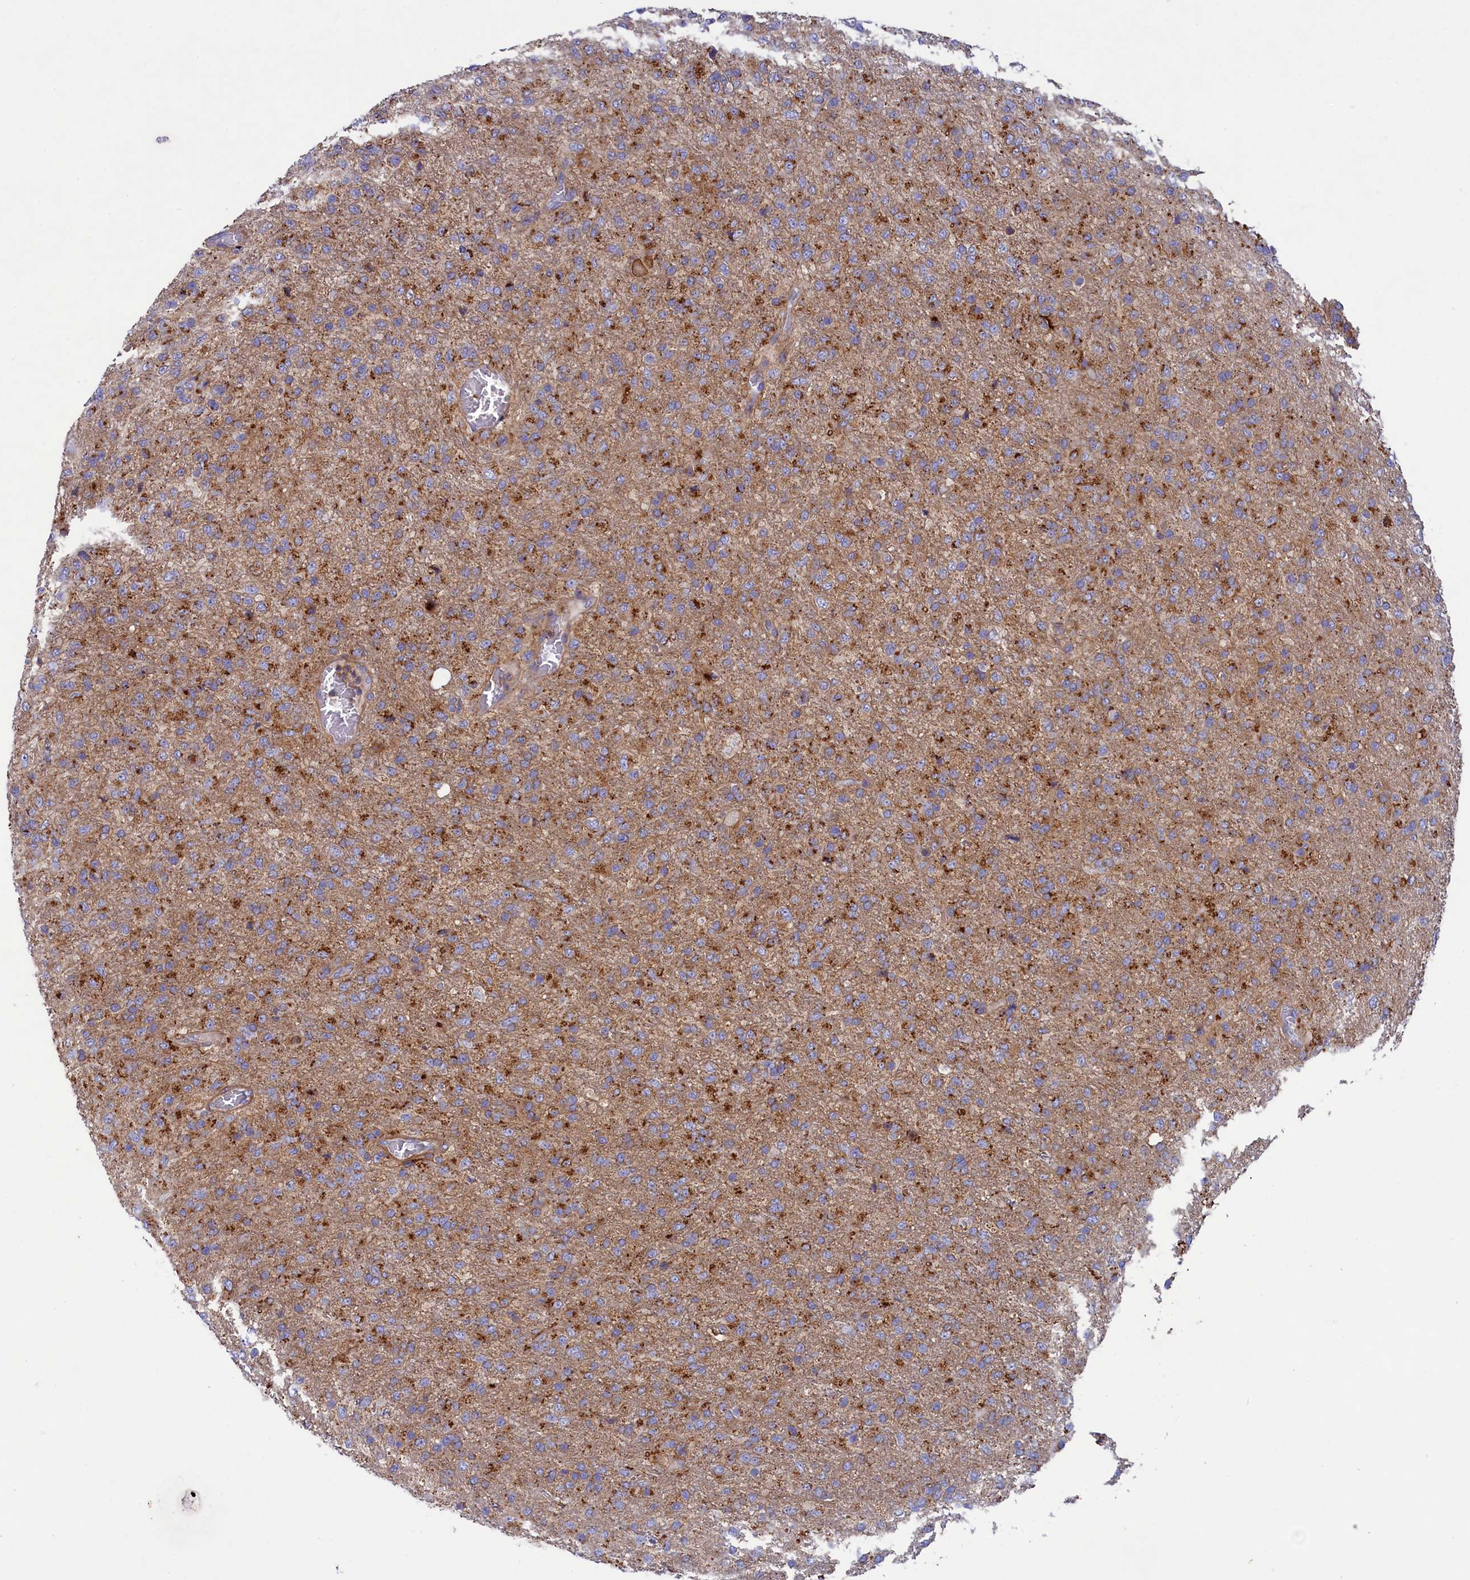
{"staining": {"intensity": "moderate", "quantity": "<25%", "location": "cytoplasmic/membranous"}, "tissue": "glioma", "cell_type": "Tumor cells", "image_type": "cancer", "snomed": [{"axis": "morphology", "description": "Glioma, malignant, High grade"}, {"axis": "topography", "description": "Brain"}], "caption": "Malignant glioma (high-grade) tissue exhibits moderate cytoplasmic/membranous positivity in approximately <25% of tumor cells, visualized by immunohistochemistry.", "gene": "SCAMP4", "patient": {"sex": "female", "age": 74}}